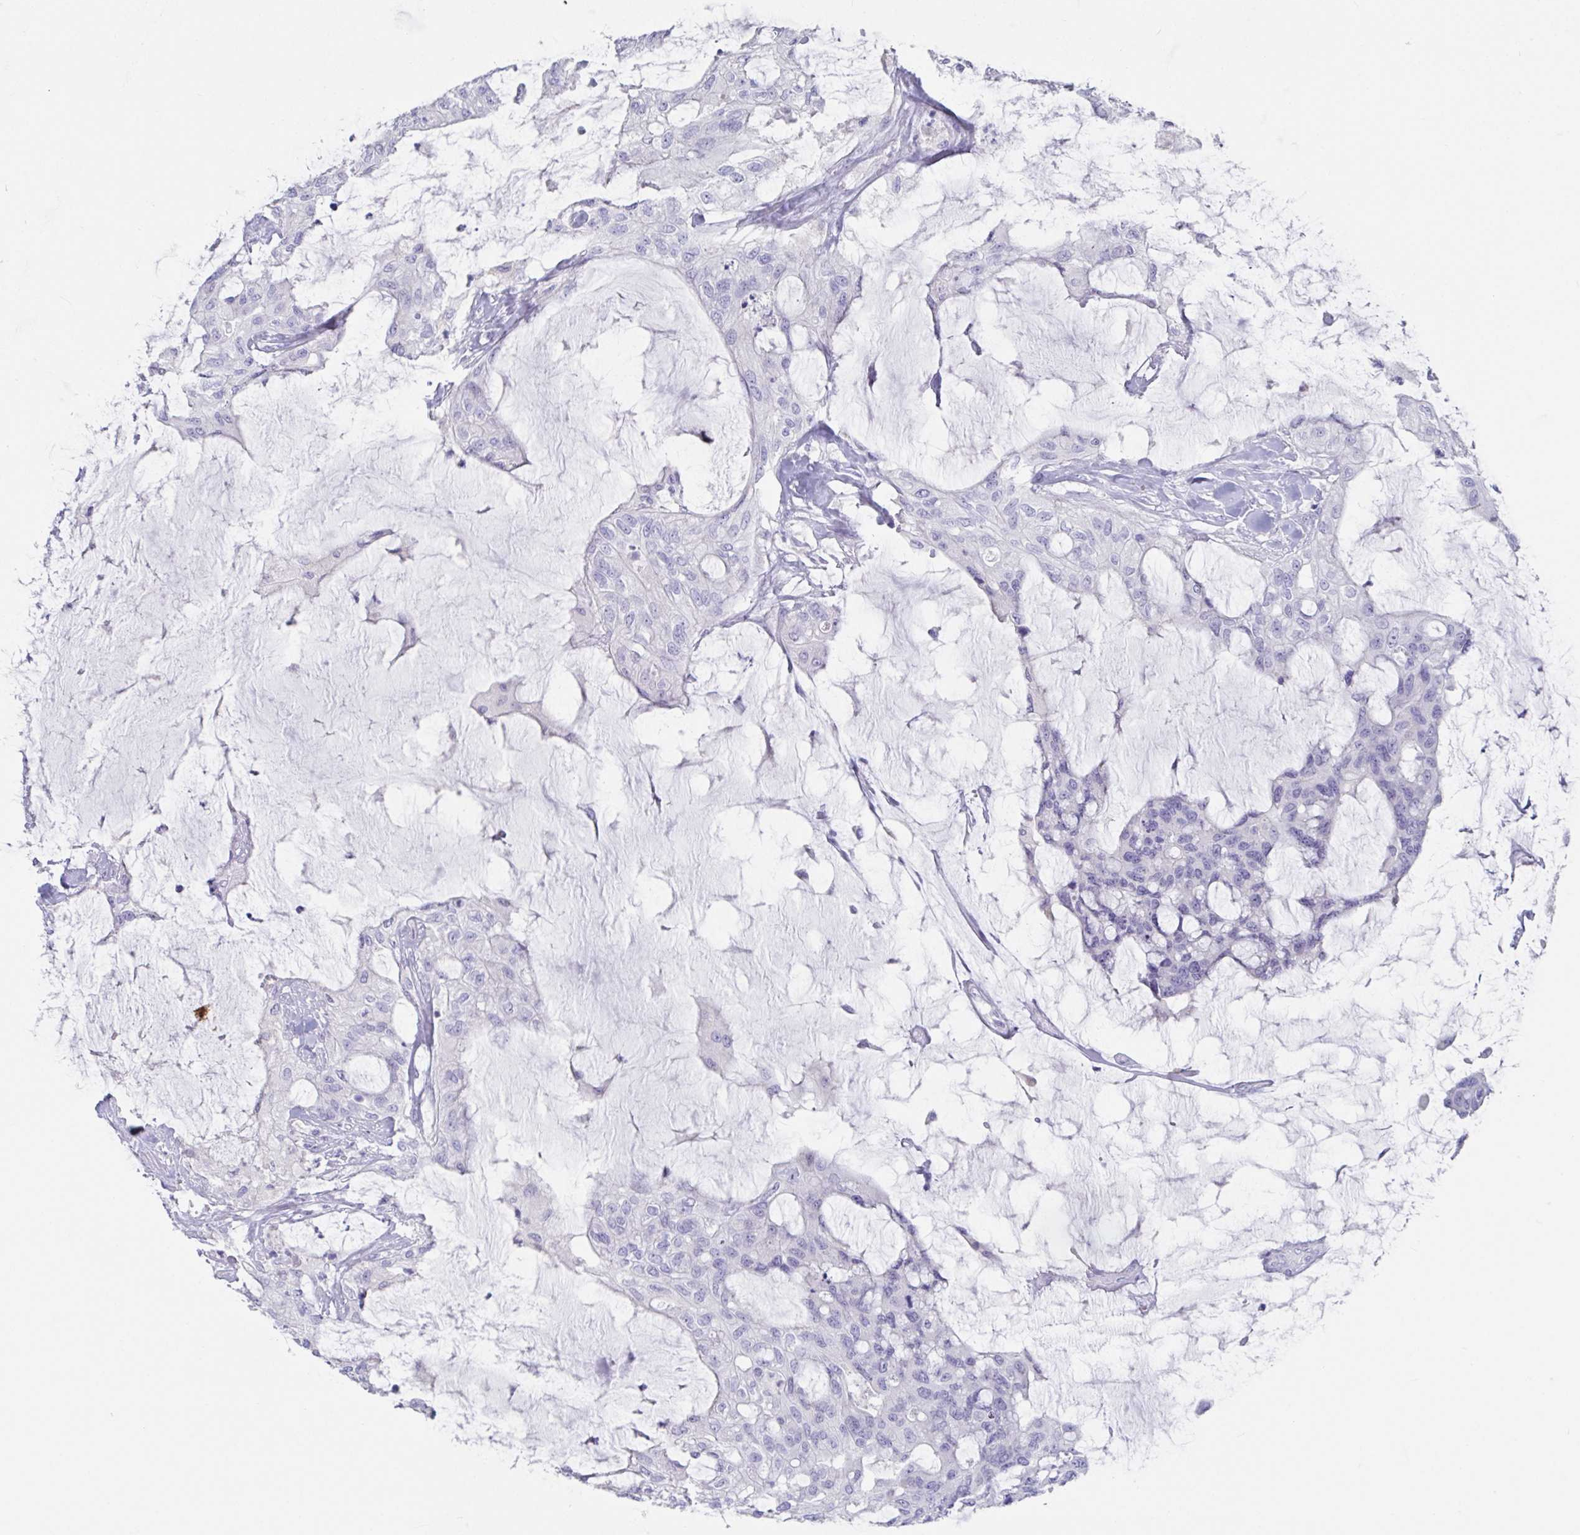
{"staining": {"intensity": "negative", "quantity": "none", "location": "none"}, "tissue": "colorectal cancer", "cell_type": "Tumor cells", "image_type": "cancer", "snomed": [{"axis": "morphology", "description": "Adenocarcinoma, NOS"}, {"axis": "topography", "description": "Rectum"}], "caption": "Tumor cells show no significant staining in colorectal cancer.", "gene": "PLA2G1B", "patient": {"sex": "female", "age": 59}}